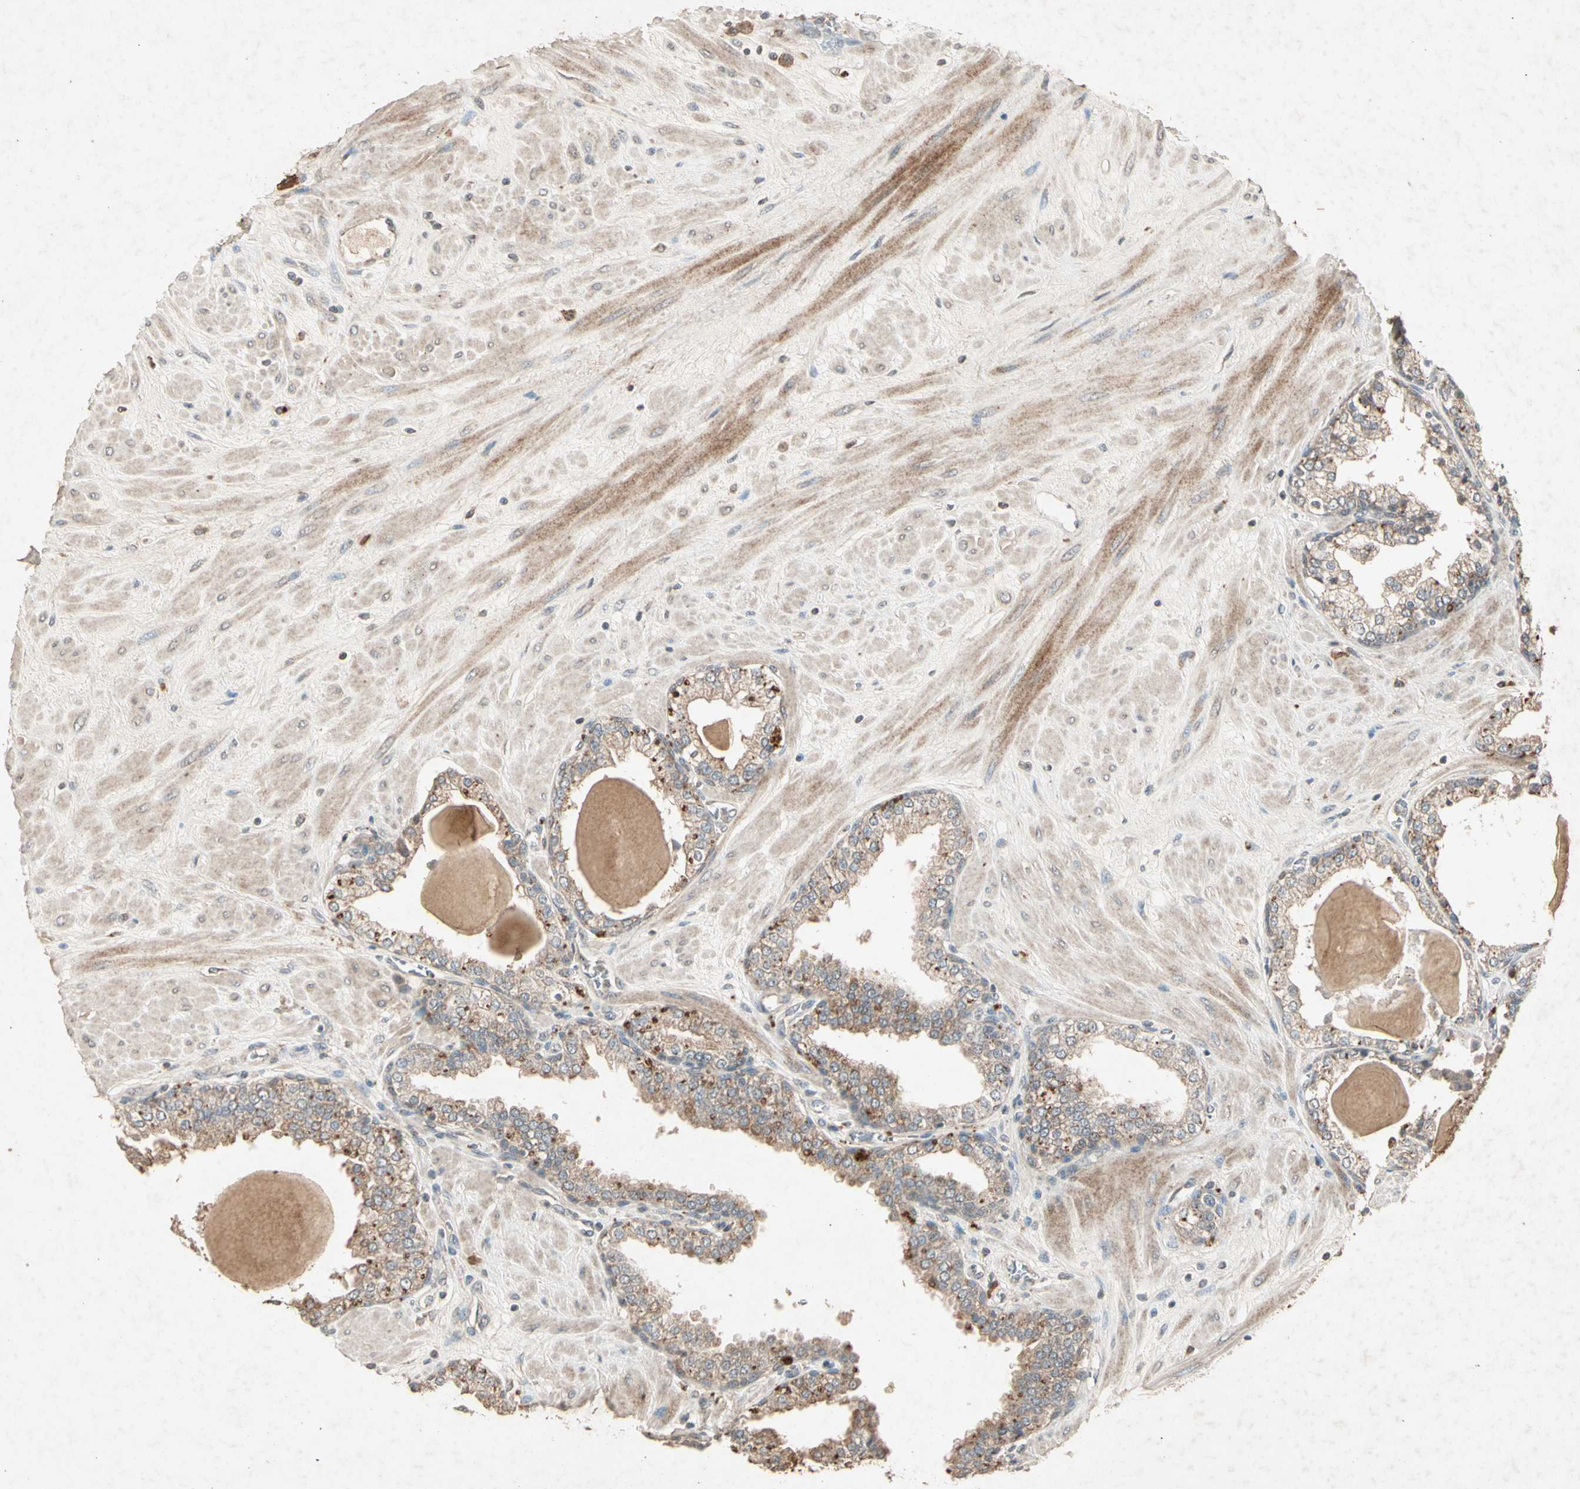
{"staining": {"intensity": "moderate", "quantity": ">75%", "location": "cytoplasmic/membranous"}, "tissue": "prostate", "cell_type": "Glandular cells", "image_type": "normal", "snomed": [{"axis": "morphology", "description": "Normal tissue, NOS"}, {"axis": "topography", "description": "Prostate"}], "caption": "Glandular cells show moderate cytoplasmic/membranous staining in about >75% of cells in unremarkable prostate.", "gene": "GPLD1", "patient": {"sex": "male", "age": 51}}